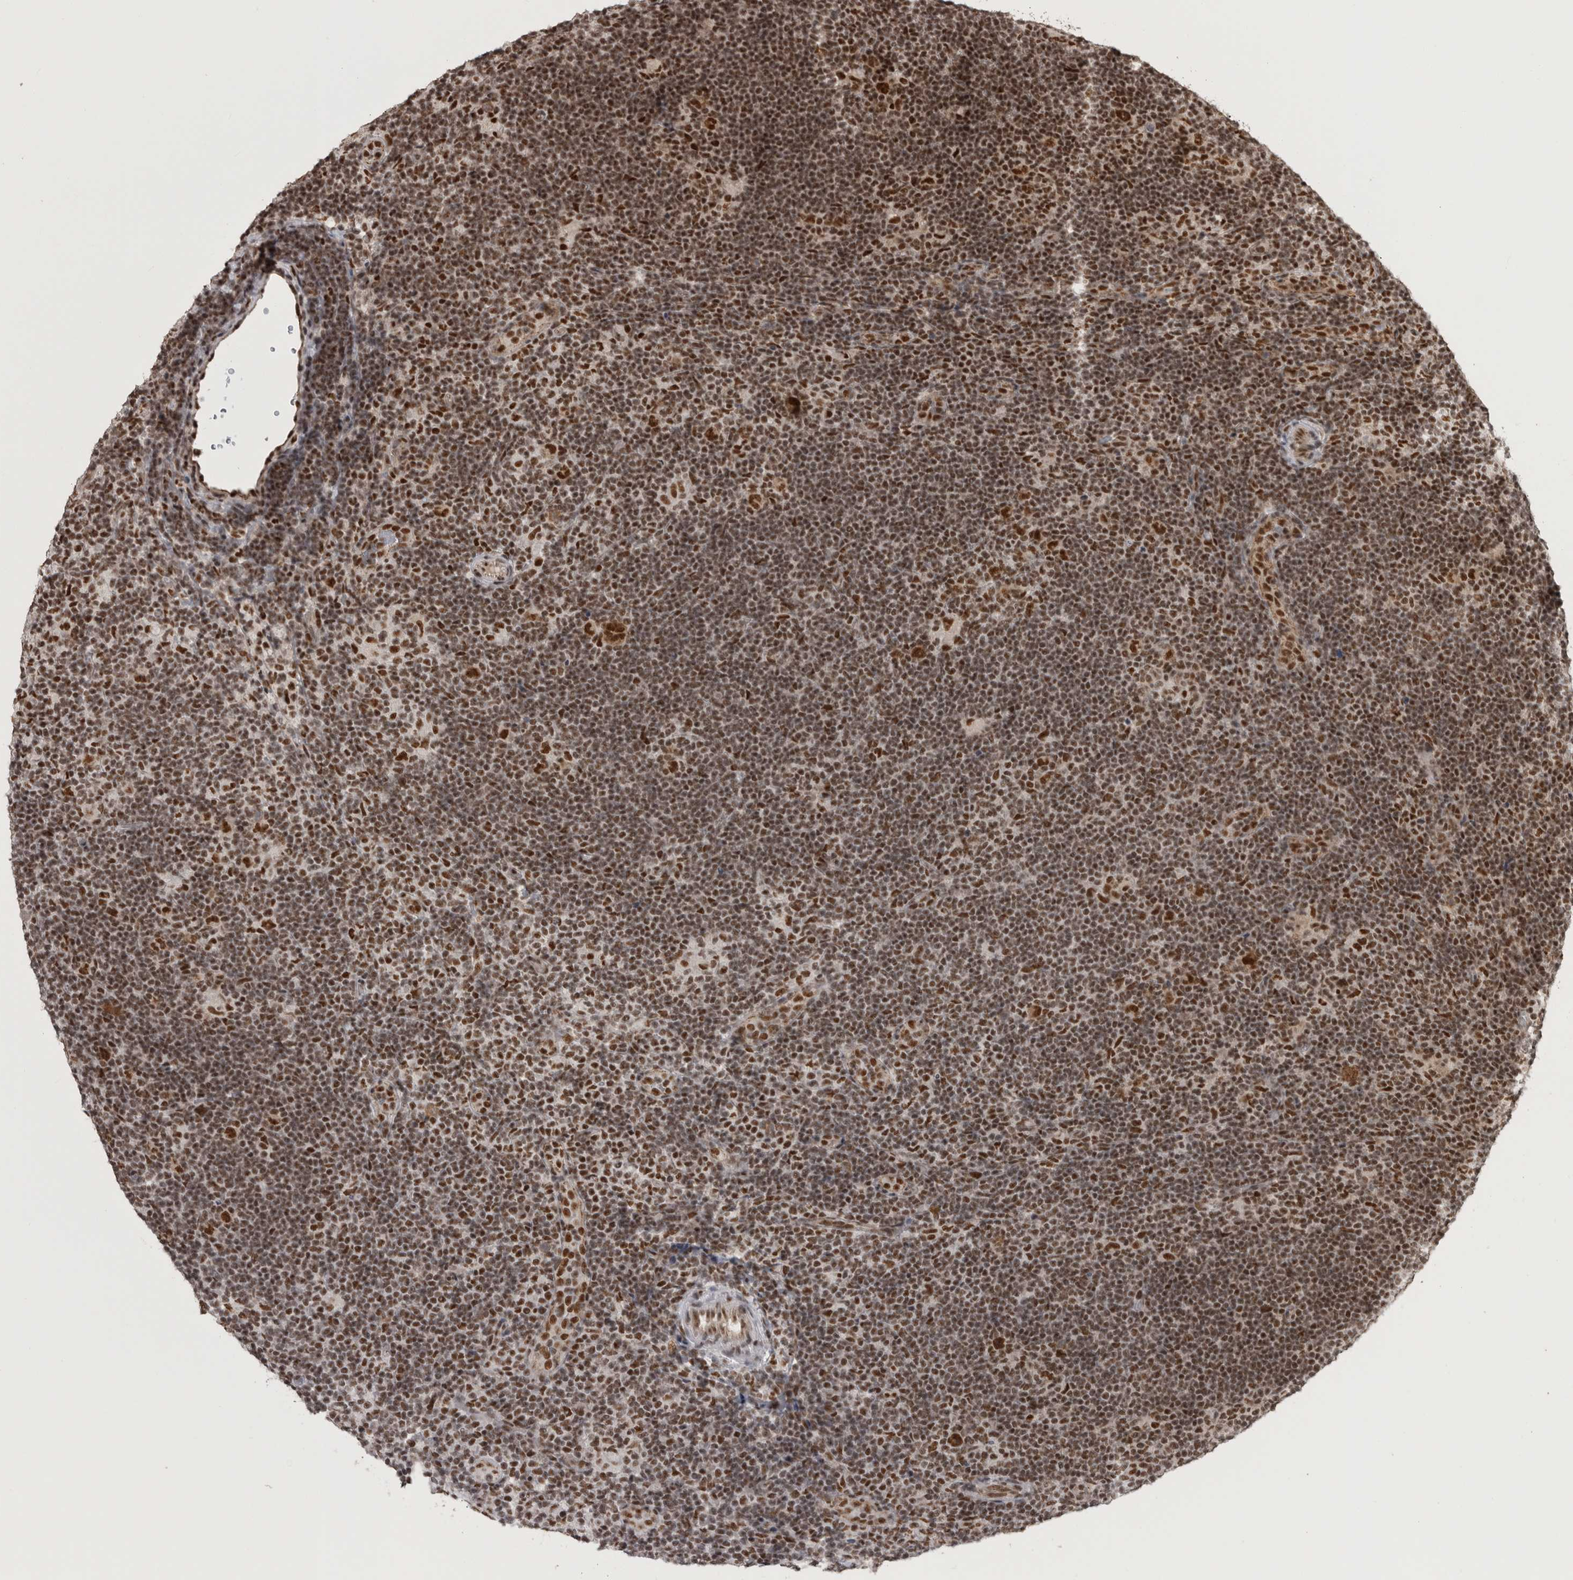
{"staining": {"intensity": "strong", "quantity": ">75%", "location": "nuclear"}, "tissue": "lymphoma", "cell_type": "Tumor cells", "image_type": "cancer", "snomed": [{"axis": "morphology", "description": "Hodgkin's disease, NOS"}, {"axis": "topography", "description": "Lymph node"}], "caption": "Immunohistochemistry histopathology image of human lymphoma stained for a protein (brown), which exhibits high levels of strong nuclear staining in approximately >75% of tumor cells.", "gene": "CBLL1", "patient": {"sex": "female", "age": 57}}